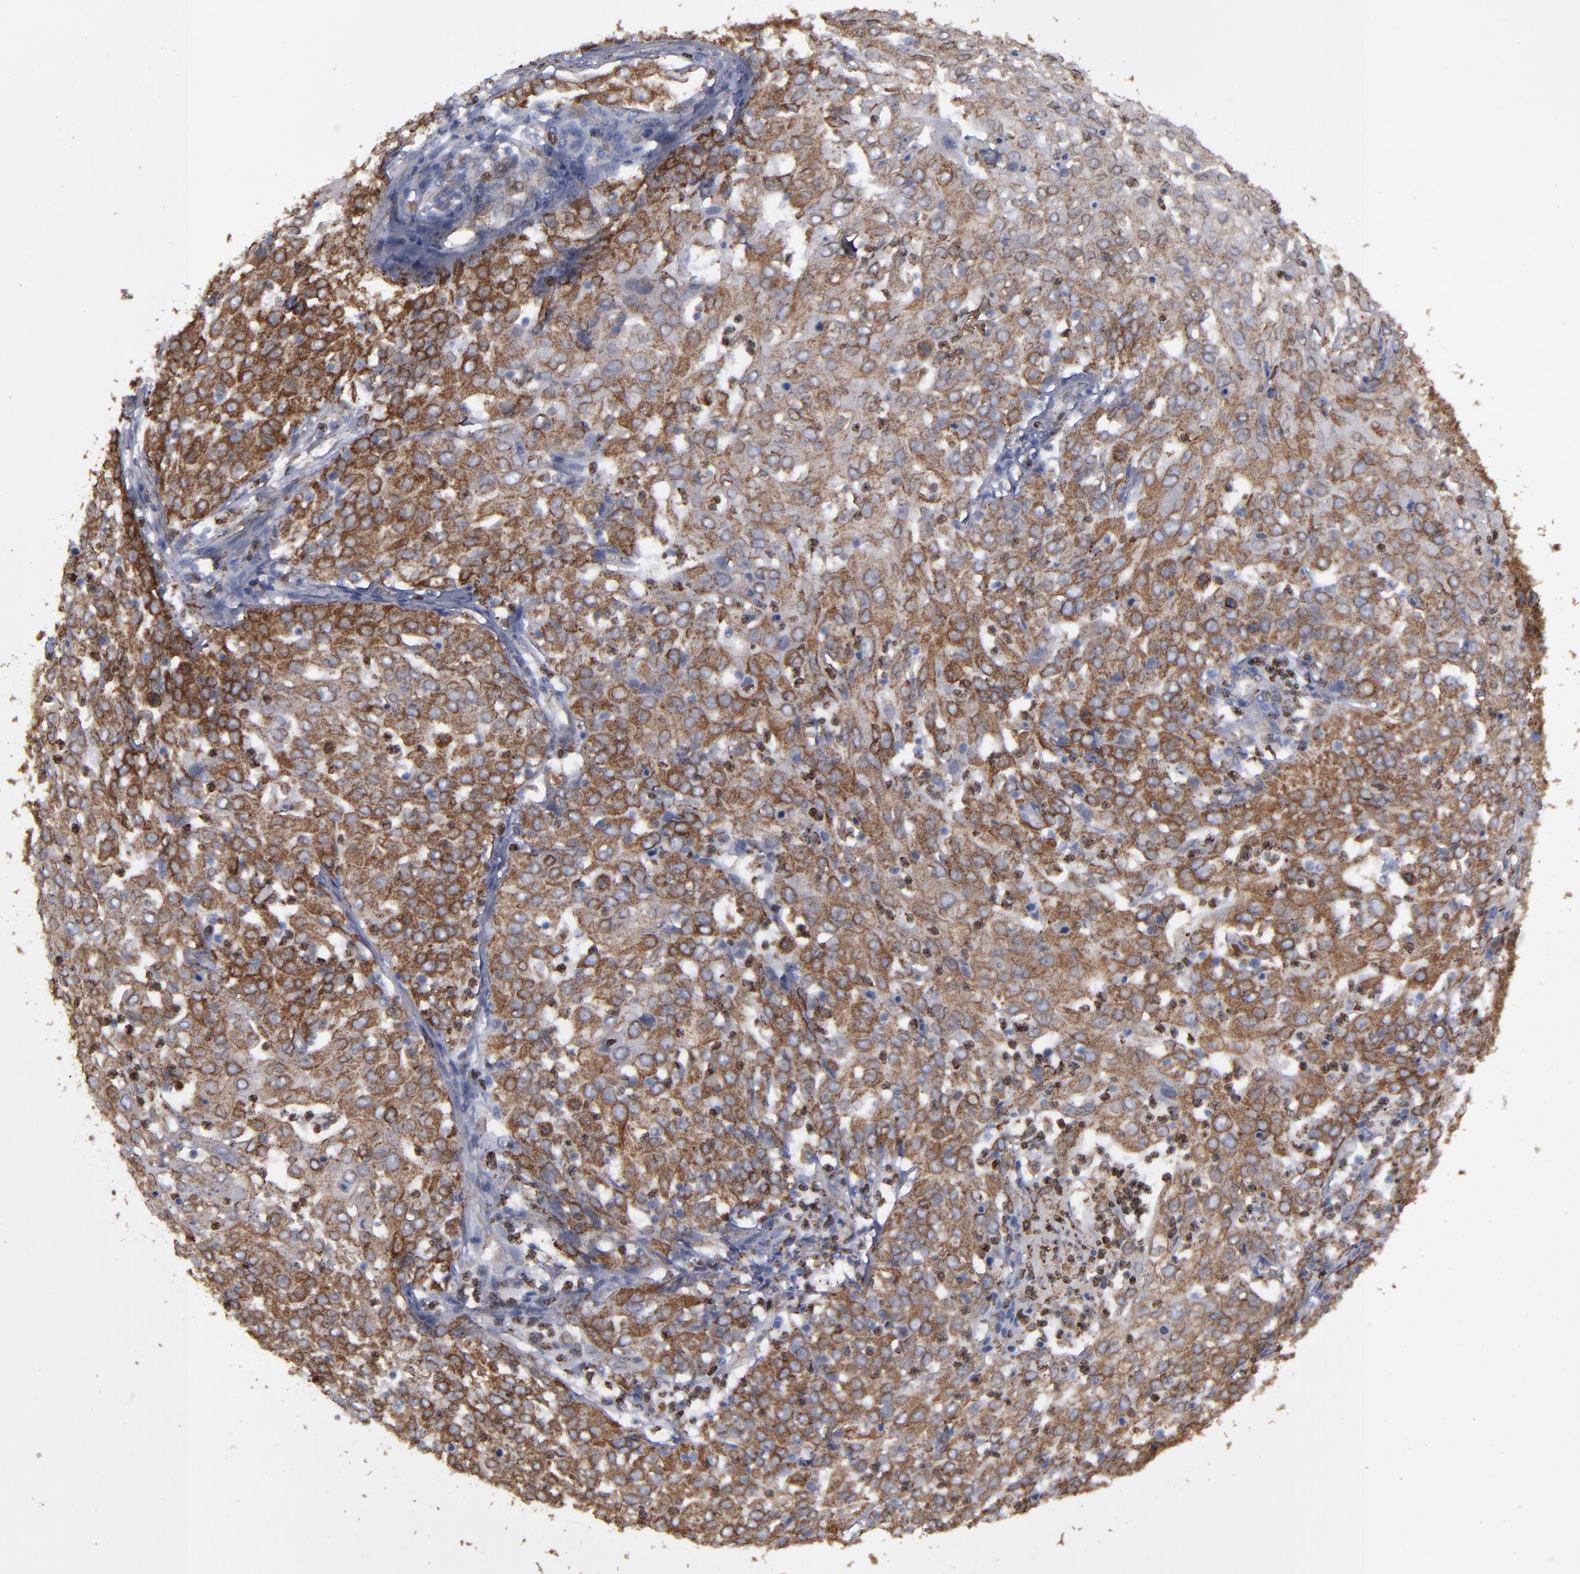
{"staining": {"intensity": "strong", "quantity": ">75%", "location": "cytoplasmic/membranous"}, "tissue": "cervical cancer", "cell_type": "Tumor cells", "image_type": "cancer", "snomed": [{"axis": "morphology", "description": "Squamous cell carcinoma, NOS"}, {"axis": "topography", "description": "Cervix"}], "caption": "Immunohistochemical staining of cervical squamous cell carcinoma displays strong cytoplasmic/membranous protein staining in about >75% of tumor cells.", "gene": "ERLIN2", "patient": {"sex": "female", "age": 39}}